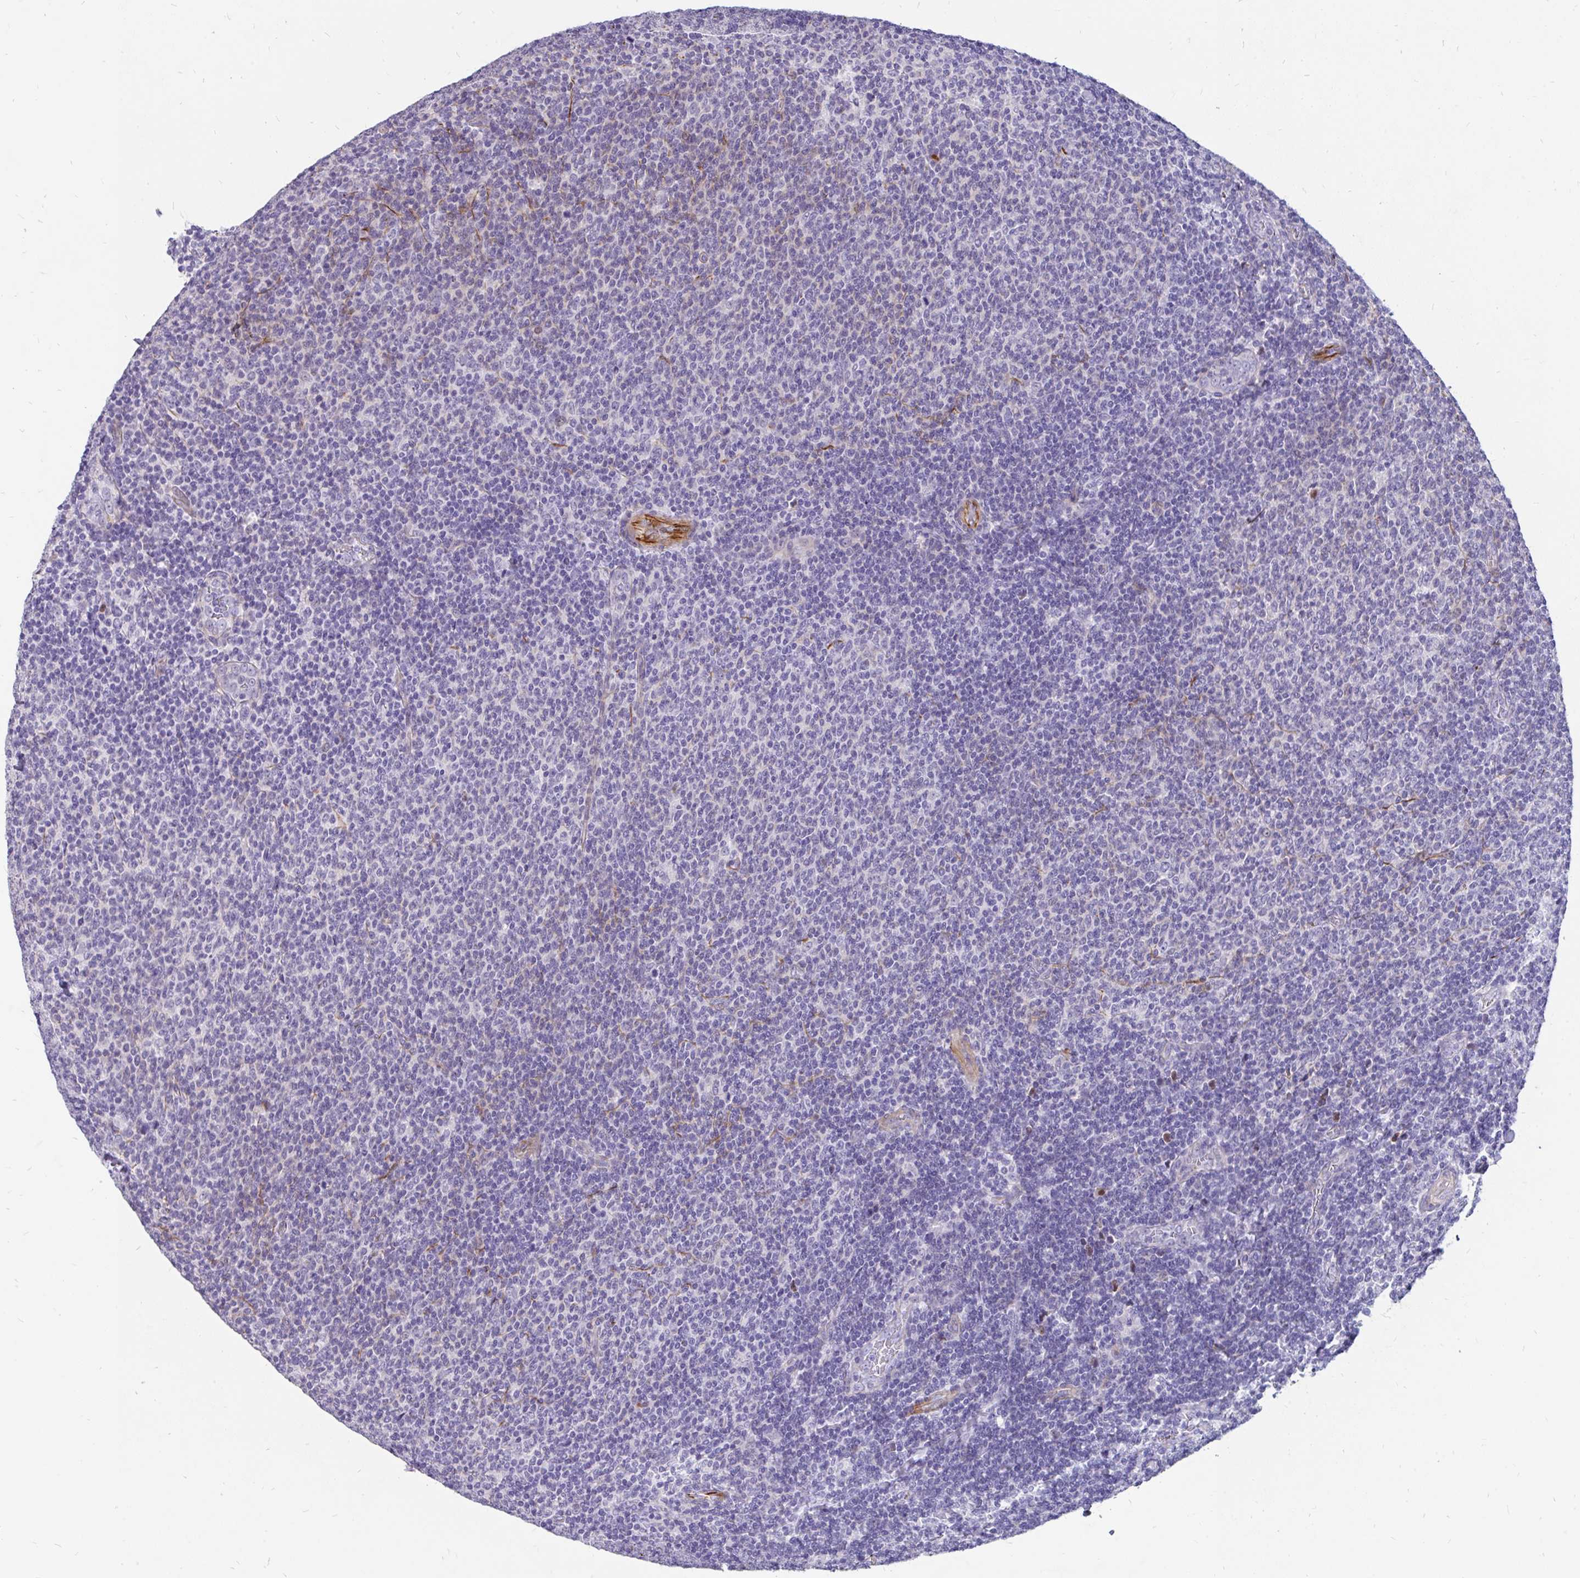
{"staining": {"intensity": "negative", "quantity": "none", "location": "none"}, "tissue": "lymphoma", "cell_type": "Tumor cells", "image_type": "cancer", "snomed": [{"axis": "morphology", "description": "Malignant lymphoma, non-Hodgkin's type, Low grade"}, {"axis": "topography", "description": "Lymph node"}], "caption": "Immunohistochemistry of human lymphoma demonstrates no staining in tumor cells.", "gene": "EML5", "patient": {"sex": "male", "age": 52}}